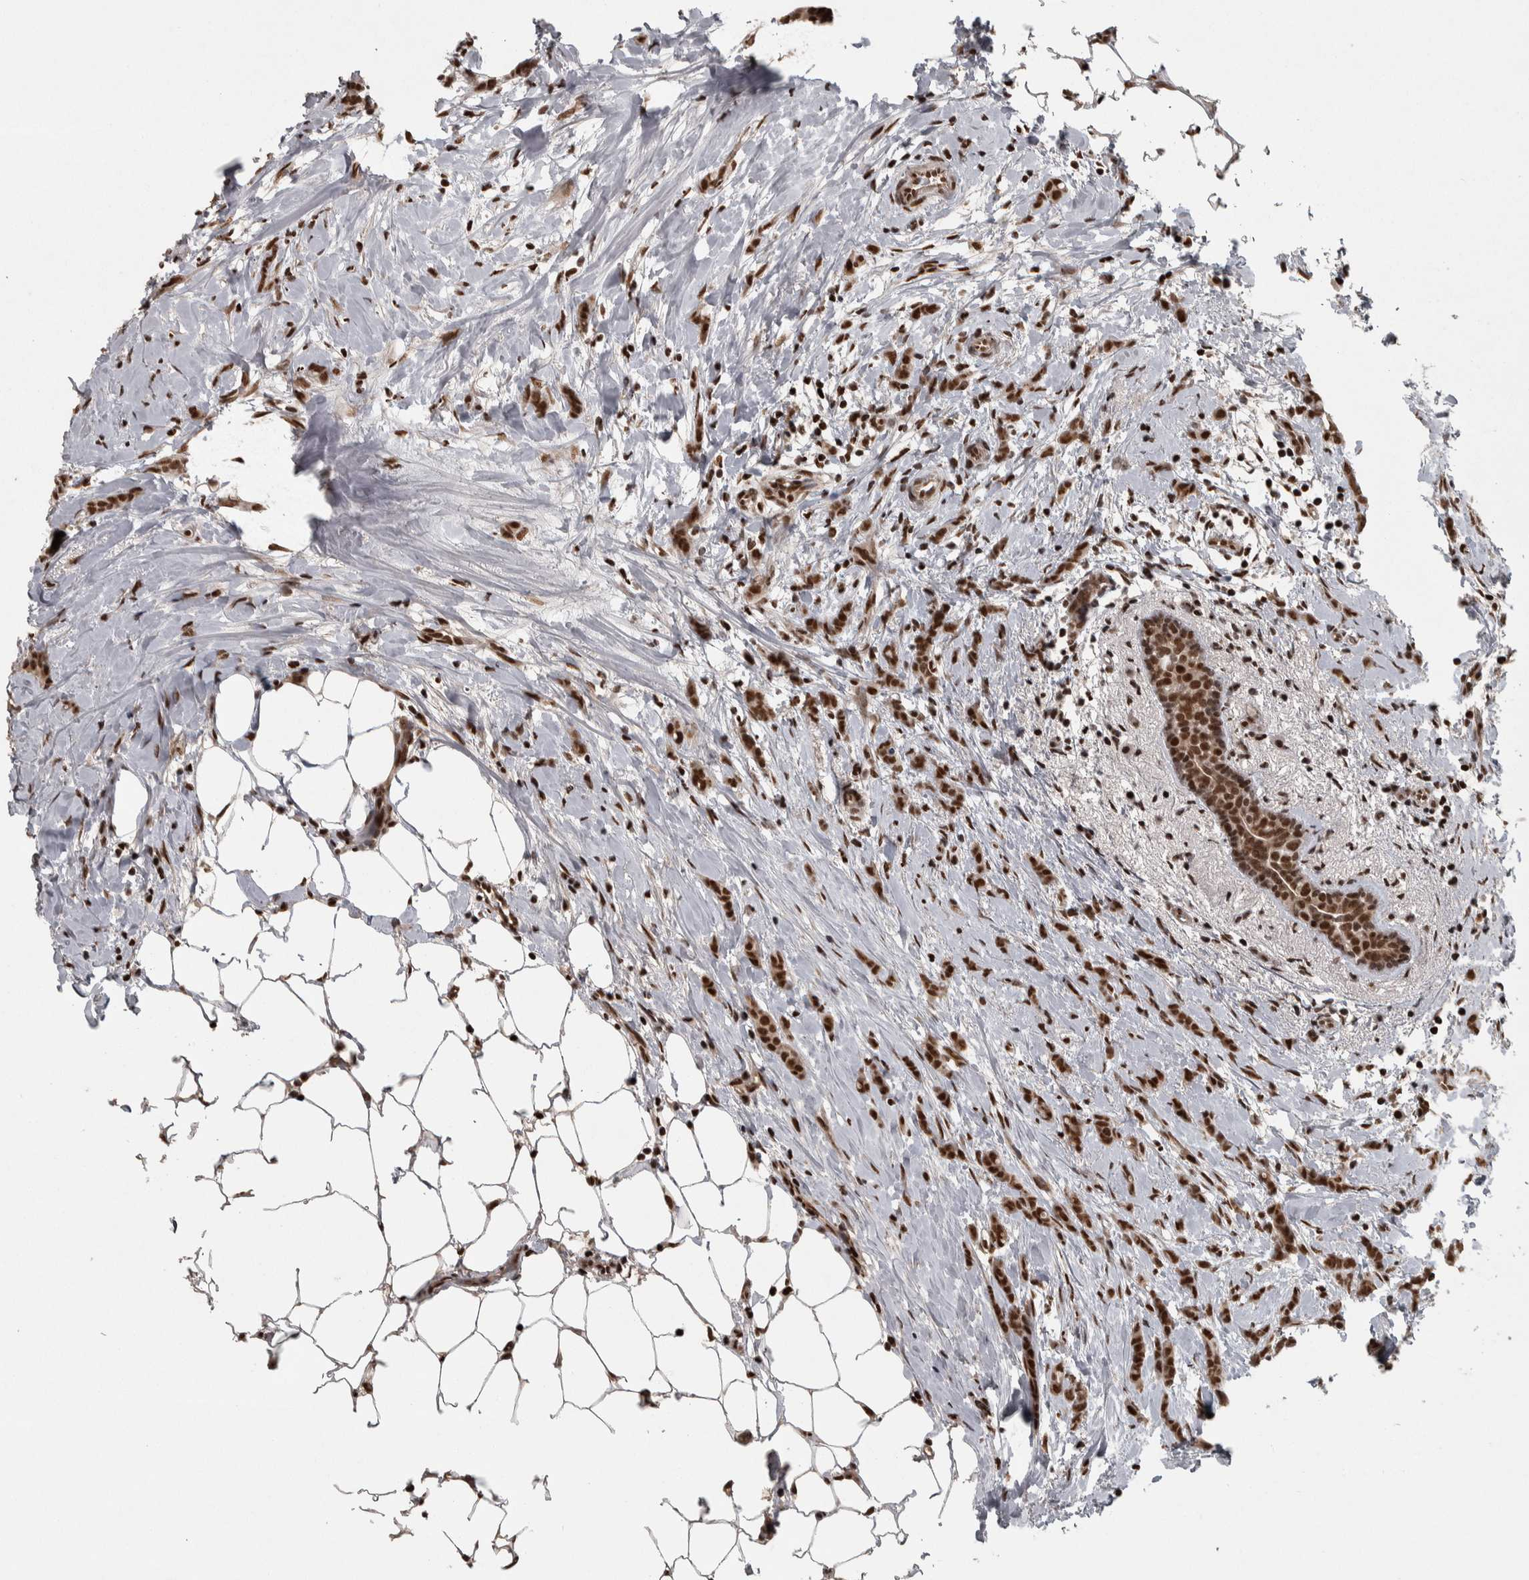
{"staining": {"intensity": "strong", "quantity": ">75%", "location": "nuclear"}, "tissue": "breast cancer", "cell_type": "Tumor cells", "image_type": "cancer", "snomed": [{"axis": "morphology", "description": "Lobular carcinoma, in situ"}, {"axis": "morphology", "description": "Lobular carcinoma"}, {"axis": "topography", "description": "Breast"}], "caption": "DAB immunohistochemical staining of human breast lobular carcinoma reveals strong nuclear protein expression in approximately >75% of tumor cells.", "gene": "ZFHX4", "patient": {"sex": "female", "age": 41}}